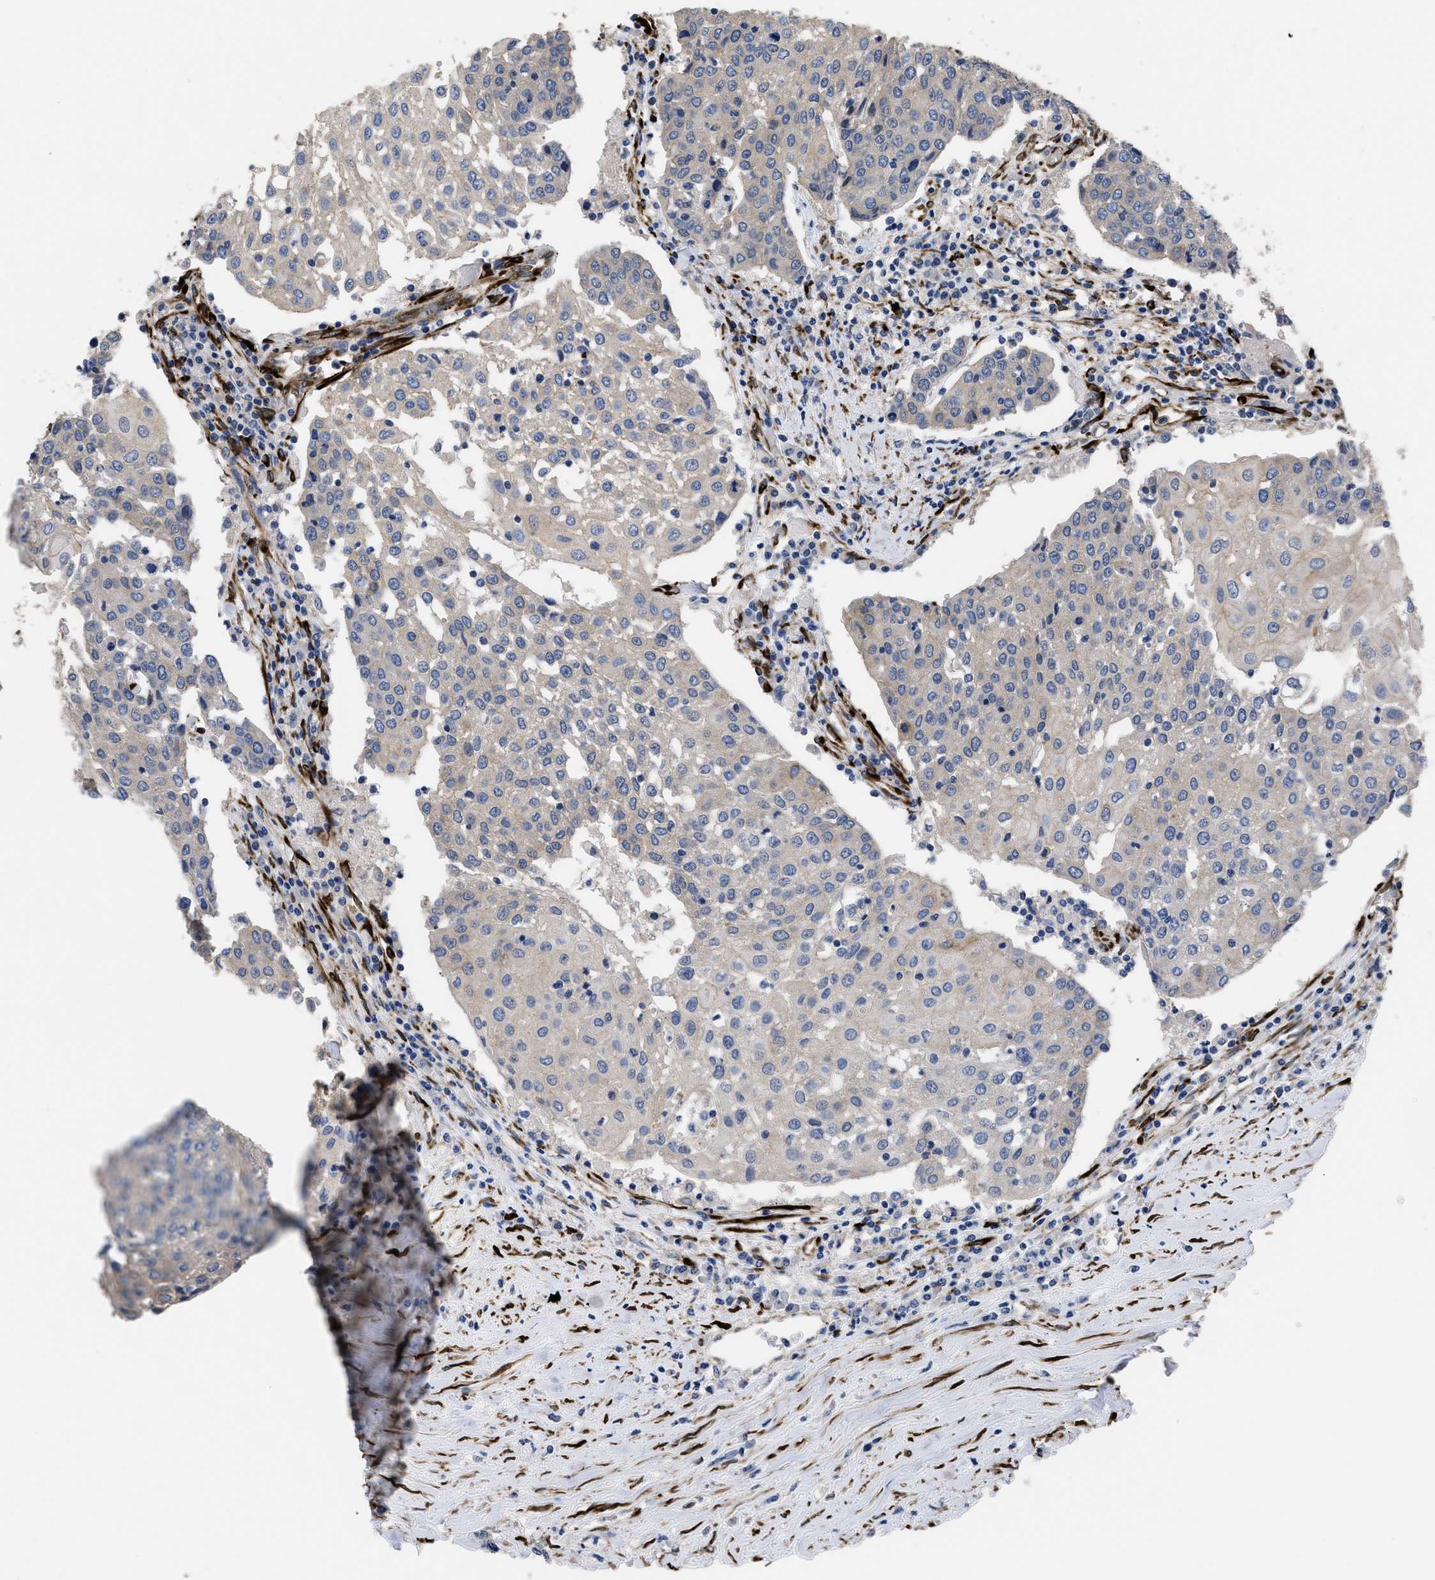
{"staining": {"intensity": "negative", "quantity": "none", "location": "none"}, "tissue": "urothelial cancer", "cell_type": "Tumor cells", "image_type": "cancer", "snomed": [{"axis": "morphology", "description": "Urothelial carcinoma, High grade"}, {"axis": "topography", "description": "Urinary bladder"}], "caption": "High power microscopy histopathology image of an immunohistochemistry micrograph of high-grade urothelial carcinoma, revealing no significant staining in tumor cells. (Immunohistochemistry (ihc), brightfield microscopy, high magnification).", "gene": "SQLE", "patient": {"sex": "female", "age": 85}}